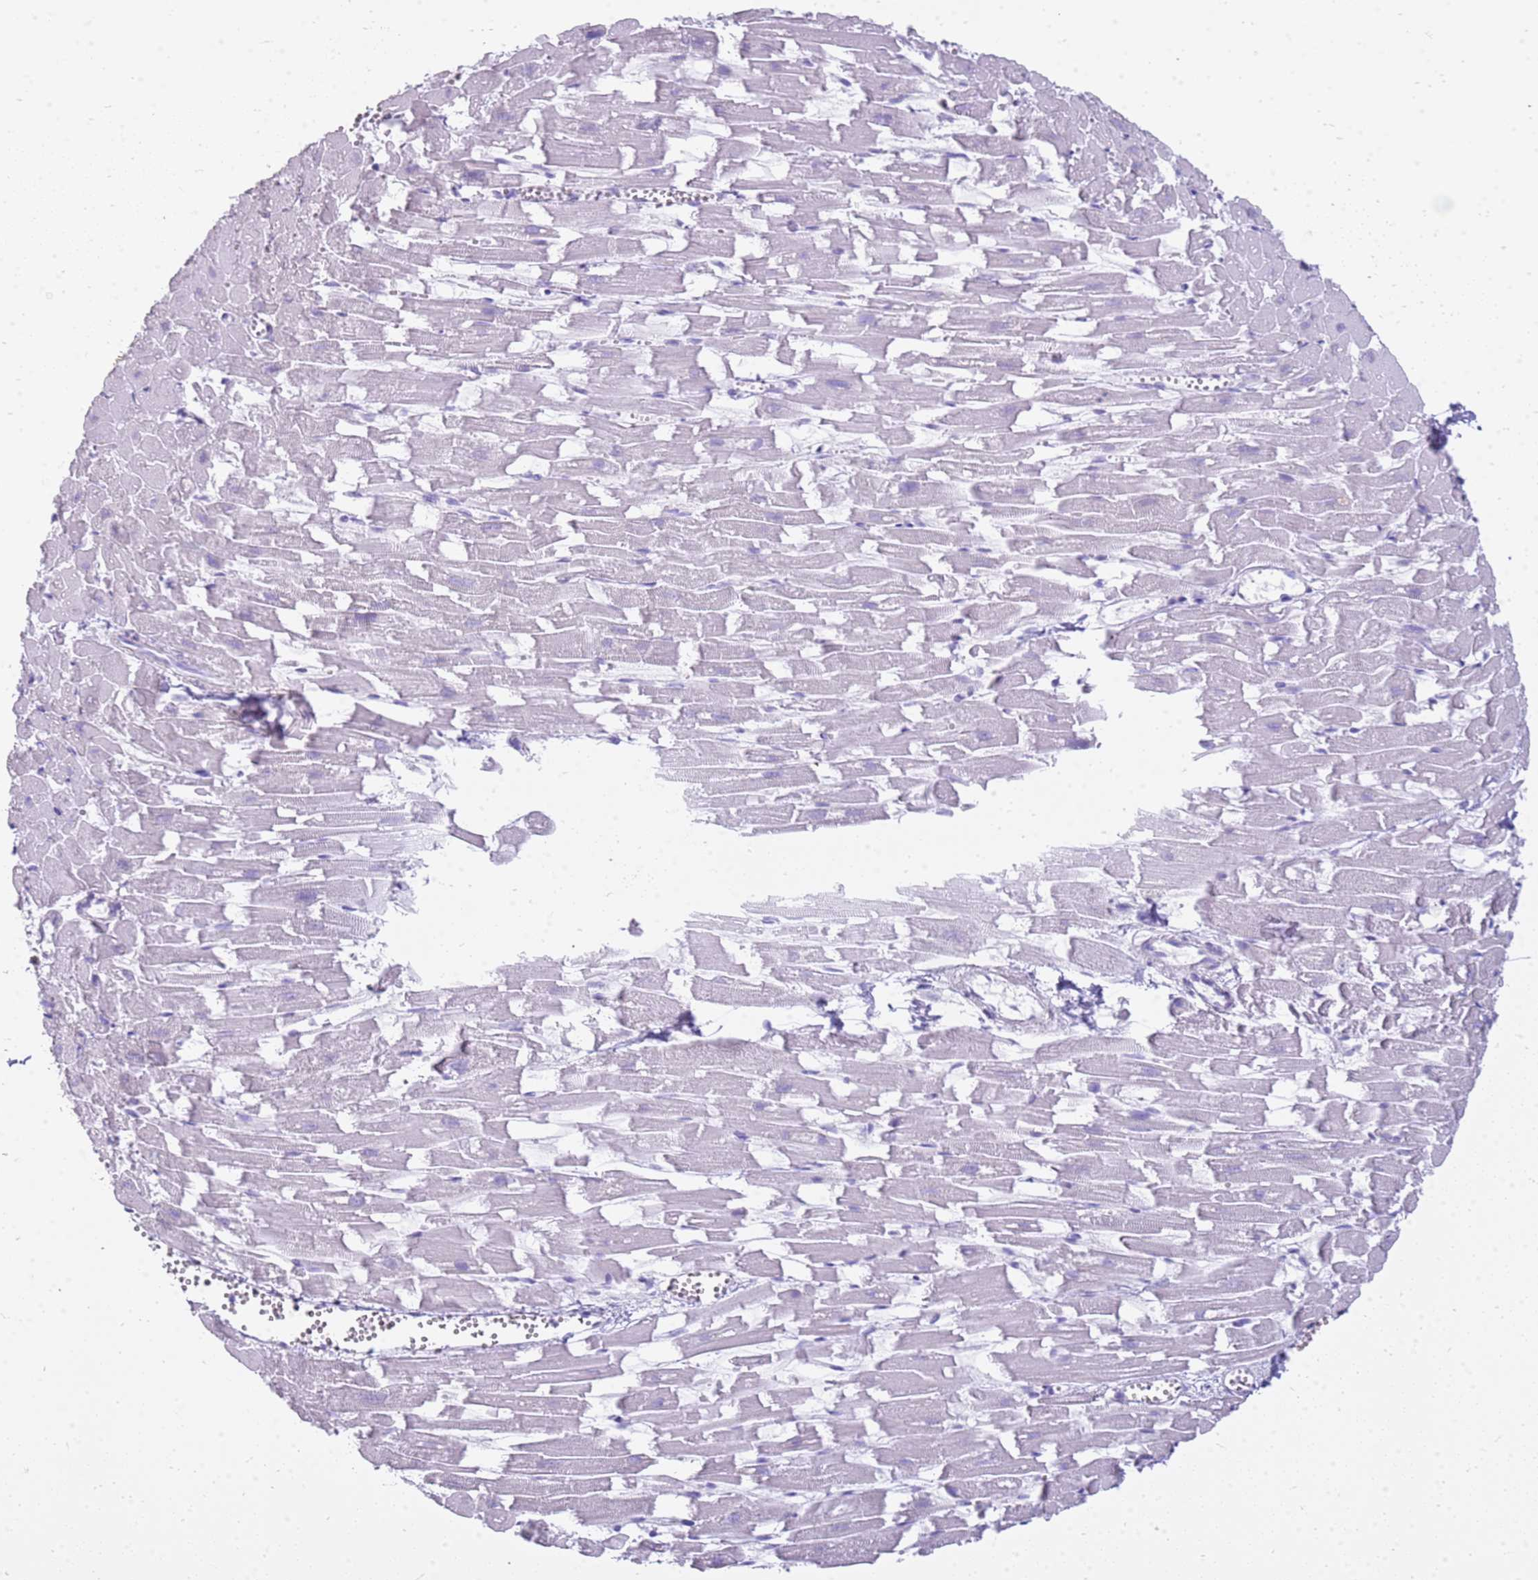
{"staining": {"intensity": "negative", "quantity": "none", "location": "none"}, "tissue": "heart muscle", "cell_type": "Cardiomyocytes", "image_type": "normal", "snomed": [{"axis": "morphology", "description": "Normal tissue, NOS"}, {"axis": "topography", "description": "Heart"}], "caption": "Immunohistochemistry photomicrograph of unremarkable human heart muscle stained for a protein (brown), which exhibits no positivity in cardiomyocytes. Nuclei are stained in blue.", "gene": "CSTA", "patient": {"sex": "female", "age": 64}}